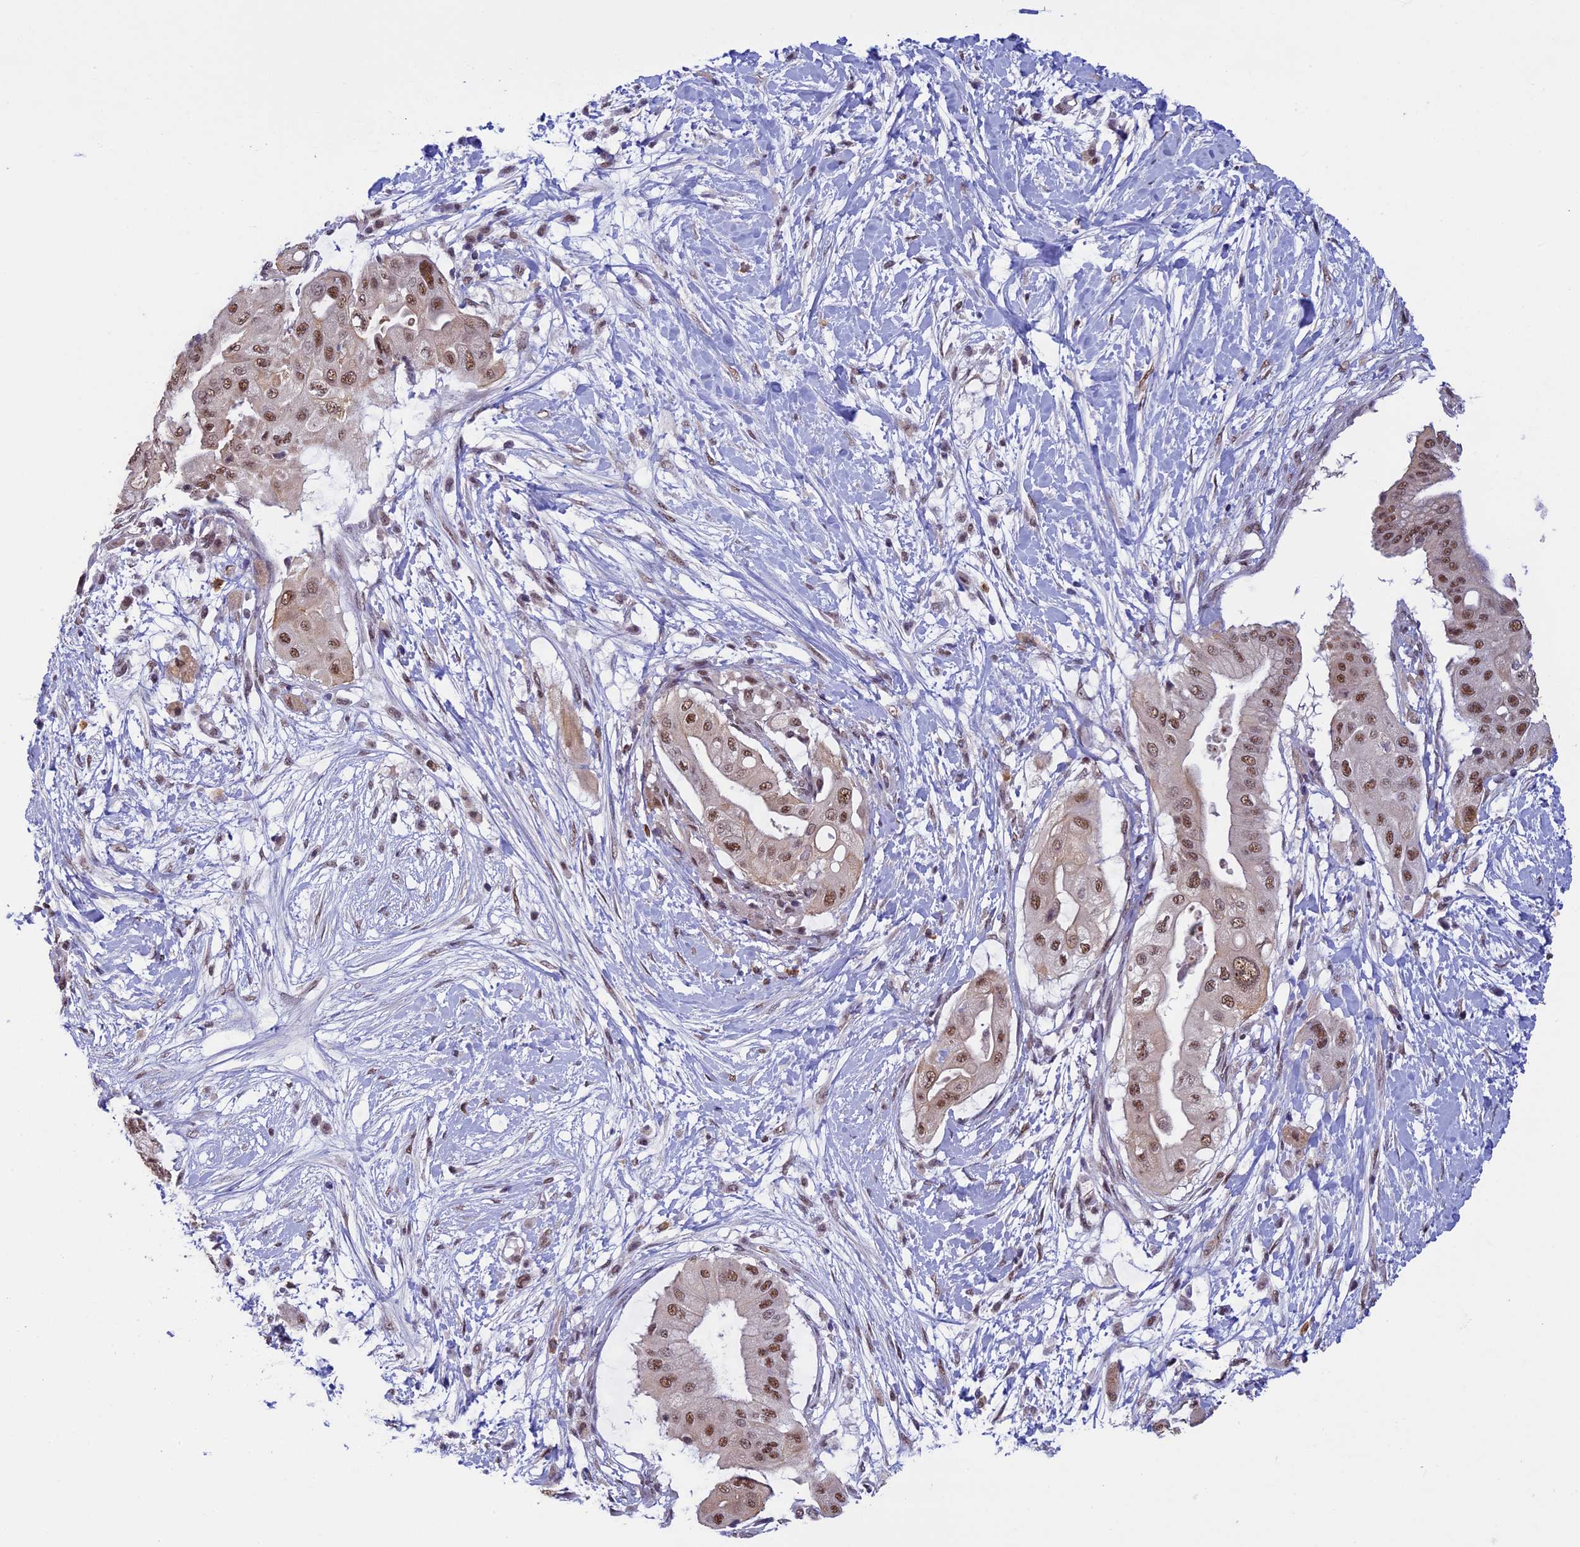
{"staining": {"intensity": "moderate", "quantity": ">75%", "location": "nuclear"}, "tissue": "pancreatic cancer", "cell_type": "Tumor cells", "image_type": "cancer", "snomed": [{"axis": "morphology", "description": "Adenocarcinoma, NOS"}, {"axis": "topography", "description": "Pancreas"}], "caption": "Protein analysis of pancreatic cancer tissue exhibits moderate nuclear expression in about >75% of tumor cells. The protein is stained brown, and the nuclei are stained in blue (DAB (3,3'-diaminobenzidine) IHC with brightfield microscopy, high magnification).", "gene": "RNF40", "patient": {"sex": "male", "age": 68}}